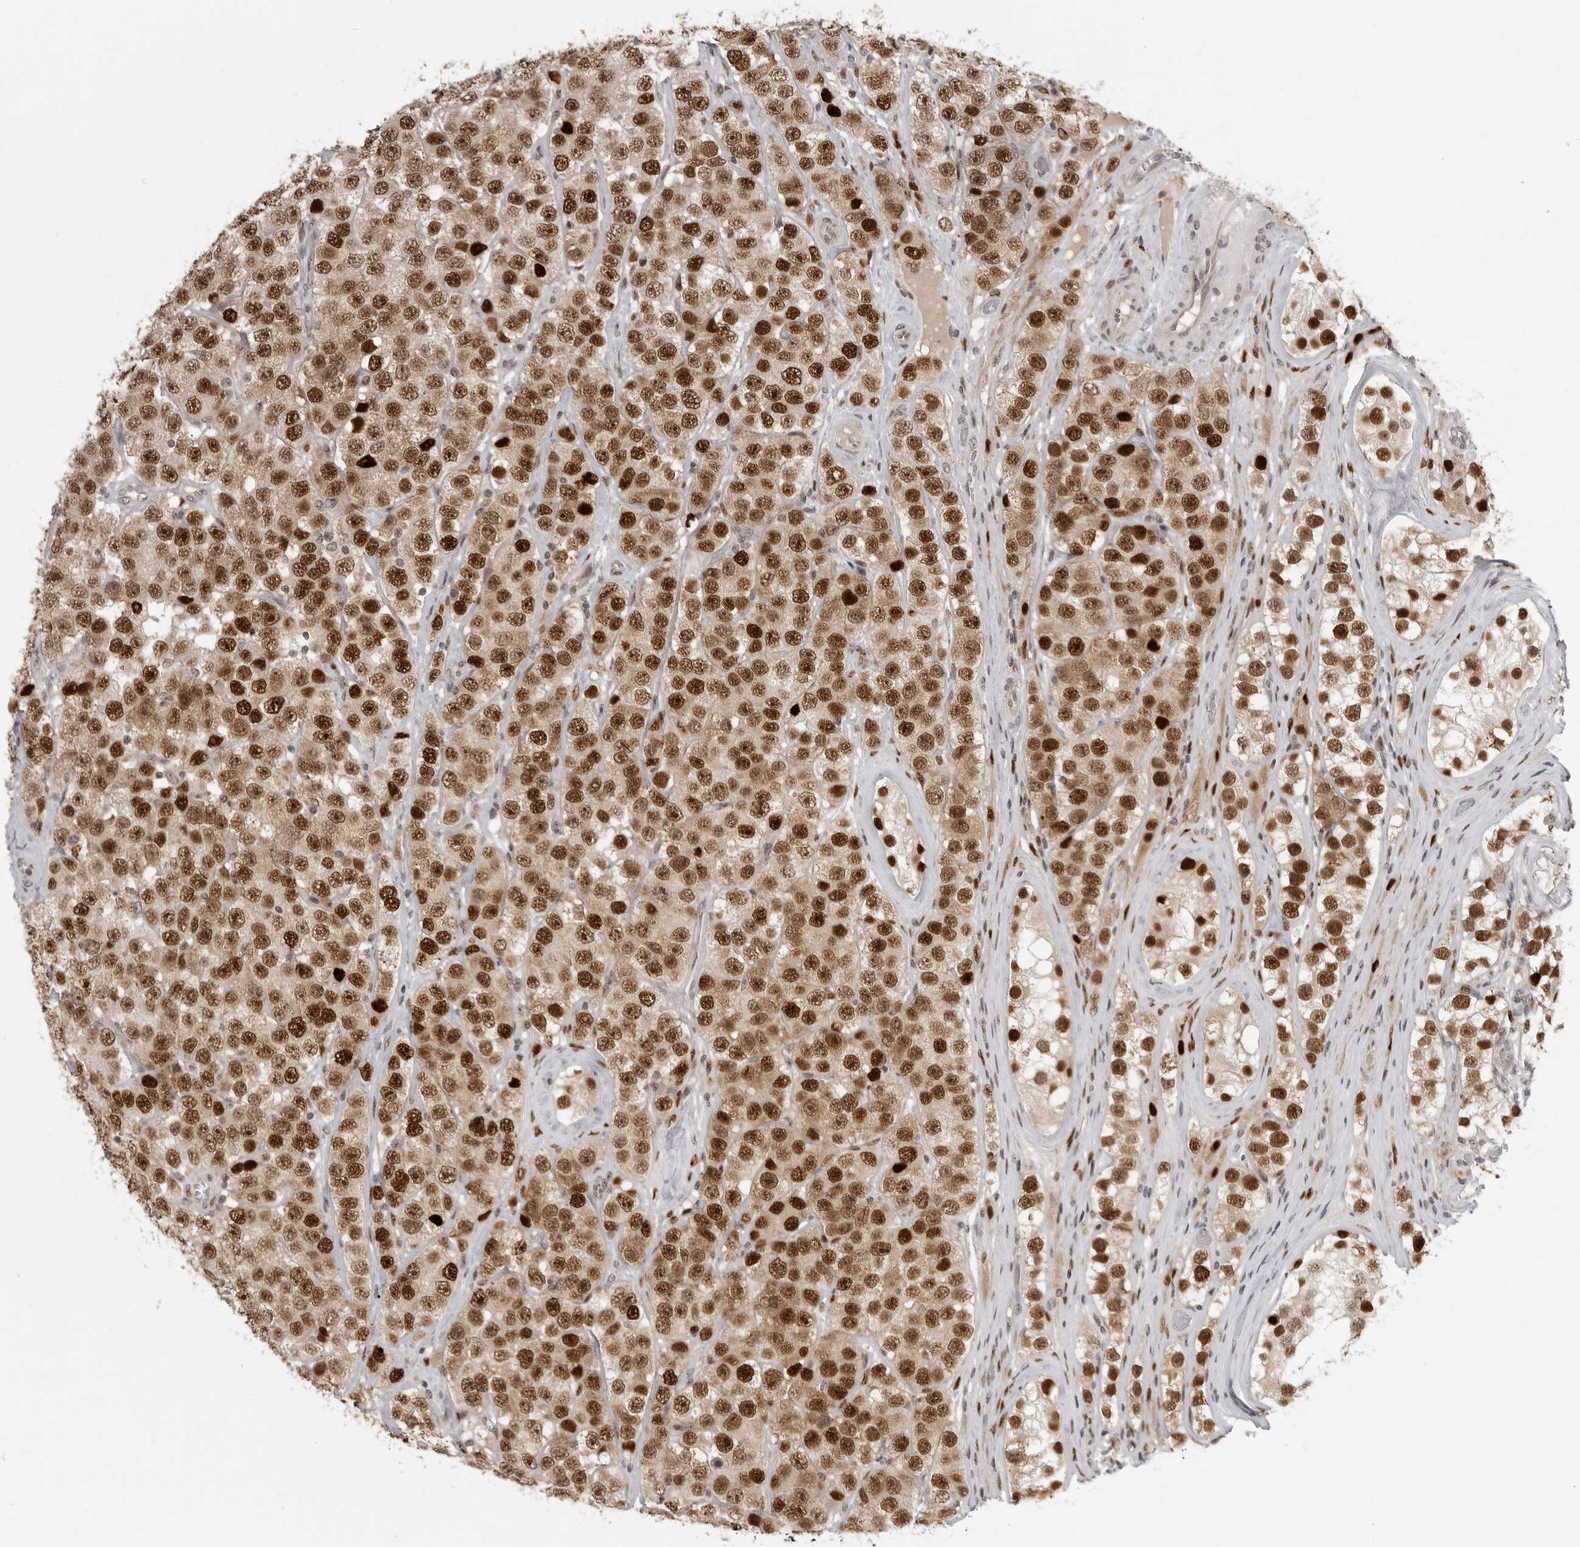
{"staining": {"intensity": "strong", "quantity": ">75%", "location": "cytoplasmic/membranous,nuclear"}, "tissue": "testis cancer", "cell_type": "Tumor cells", "image_type": "cancer", "snomed": [{"axis": "morphology", "description": "Seminoma, NOS"}, {"axis": "topography", "description": "Testis"}], "caption": "Approximately >75% of tumor cells in human testis cancer reveal strong cytoplasmic/membranous and nuclear protein staining as visualized by brown immunohistochemical staining.", "gene": "PEG3", "patient": {"sex": "male", "age": 28}}